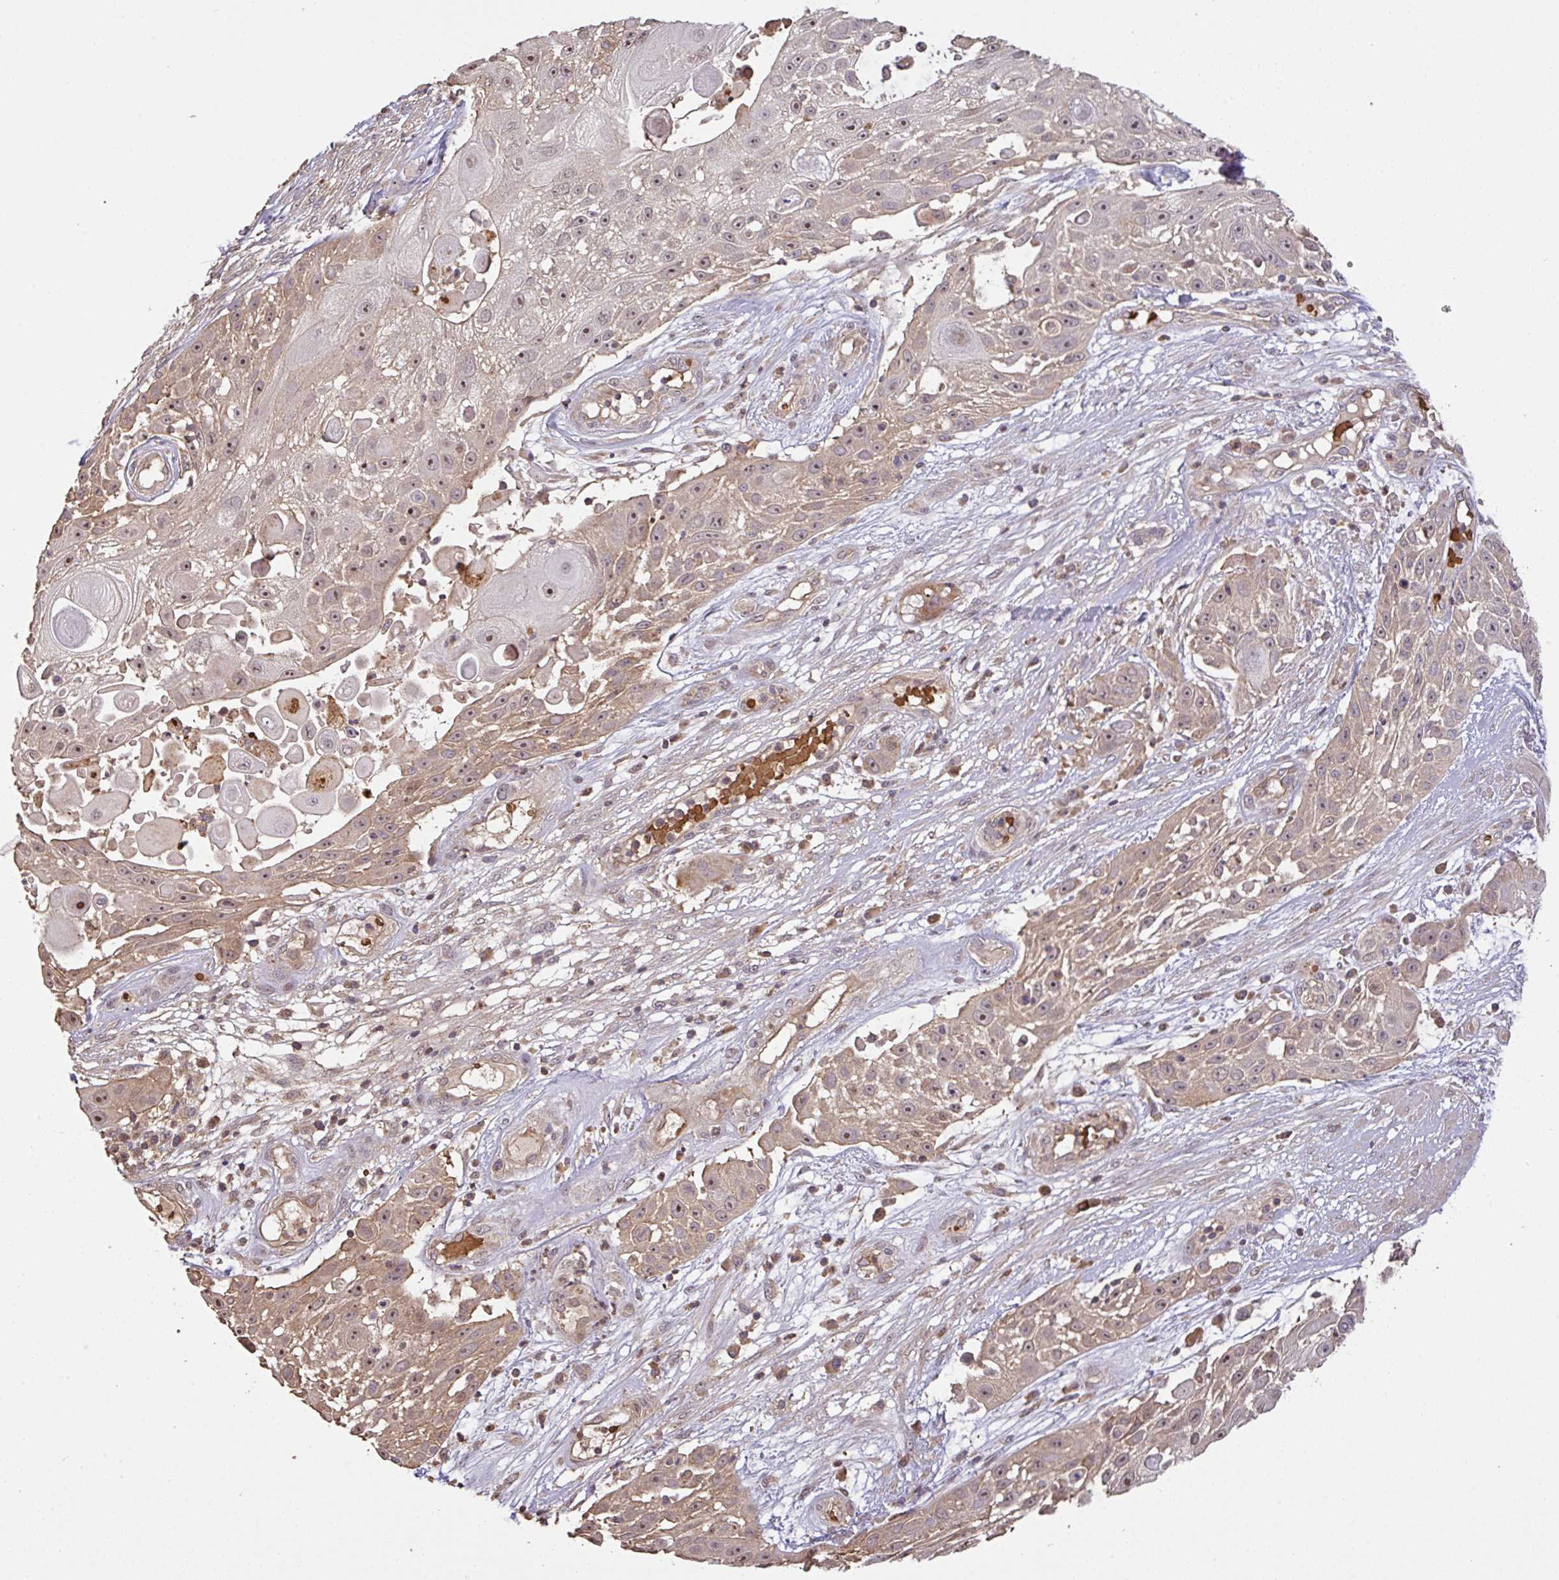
{"staining": {"intensity": "moderate", "quantity": "25%-75%", "location": "cytoplasmic/membranous,nuclear"}, "tissue": "skin cancer", "cell_type": "Tumor cells", "image_type": "cancer", "snomed": [{"axis": "morphology", "description": "Squamous cell carcinoma, NOS"}, {"axis": "topography", "description": "Skin"}], "caption": "Skin squamous cell carcinoma stained with a brown dye displays moderate cytoplasmic/membranous and nuclear positive staining in about 25%-75% of tumor cells.", "gene": "C1QTNF9B", "patient": {"sex": "female", "age": 86}}